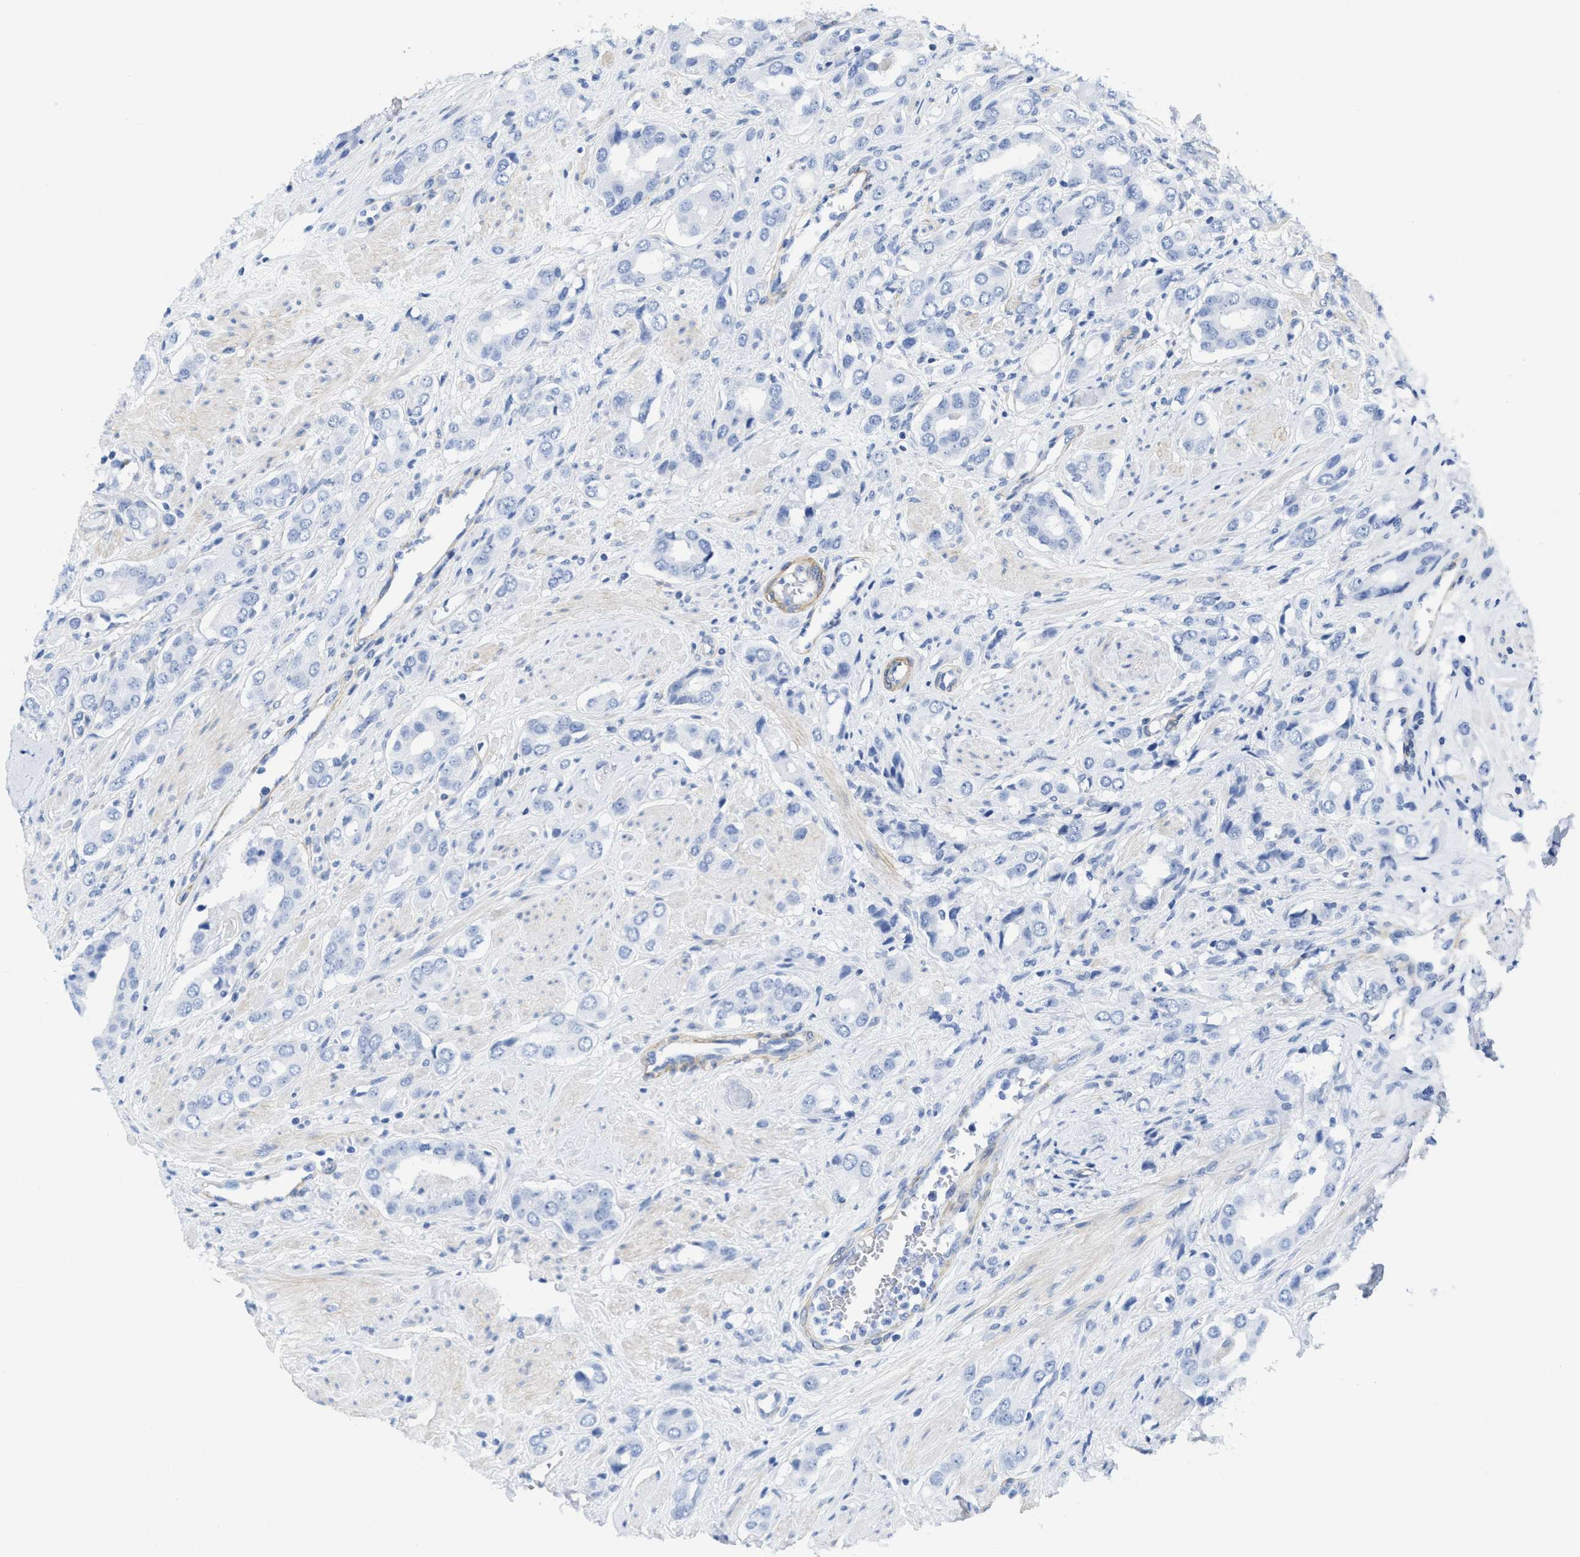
{"staining": {"intensity": "negative", "quantity": "none", "location": "none"}, "tissue": "prostate cancer", "cell_type": "Tumor cells", "image_type": "cancer", "snomed": [{"axis": "morphology", "description": "Adenocarcinoma, High grade"}, {"axis": "topography", "description": "Prostate"}], "caption": "Immunohistochemical staining of prostate high-grade adenocarcinoma shows no significant positivity in tumor cells.", "gene": "TUB", "patient": {"sex": "male", "age": 52}}